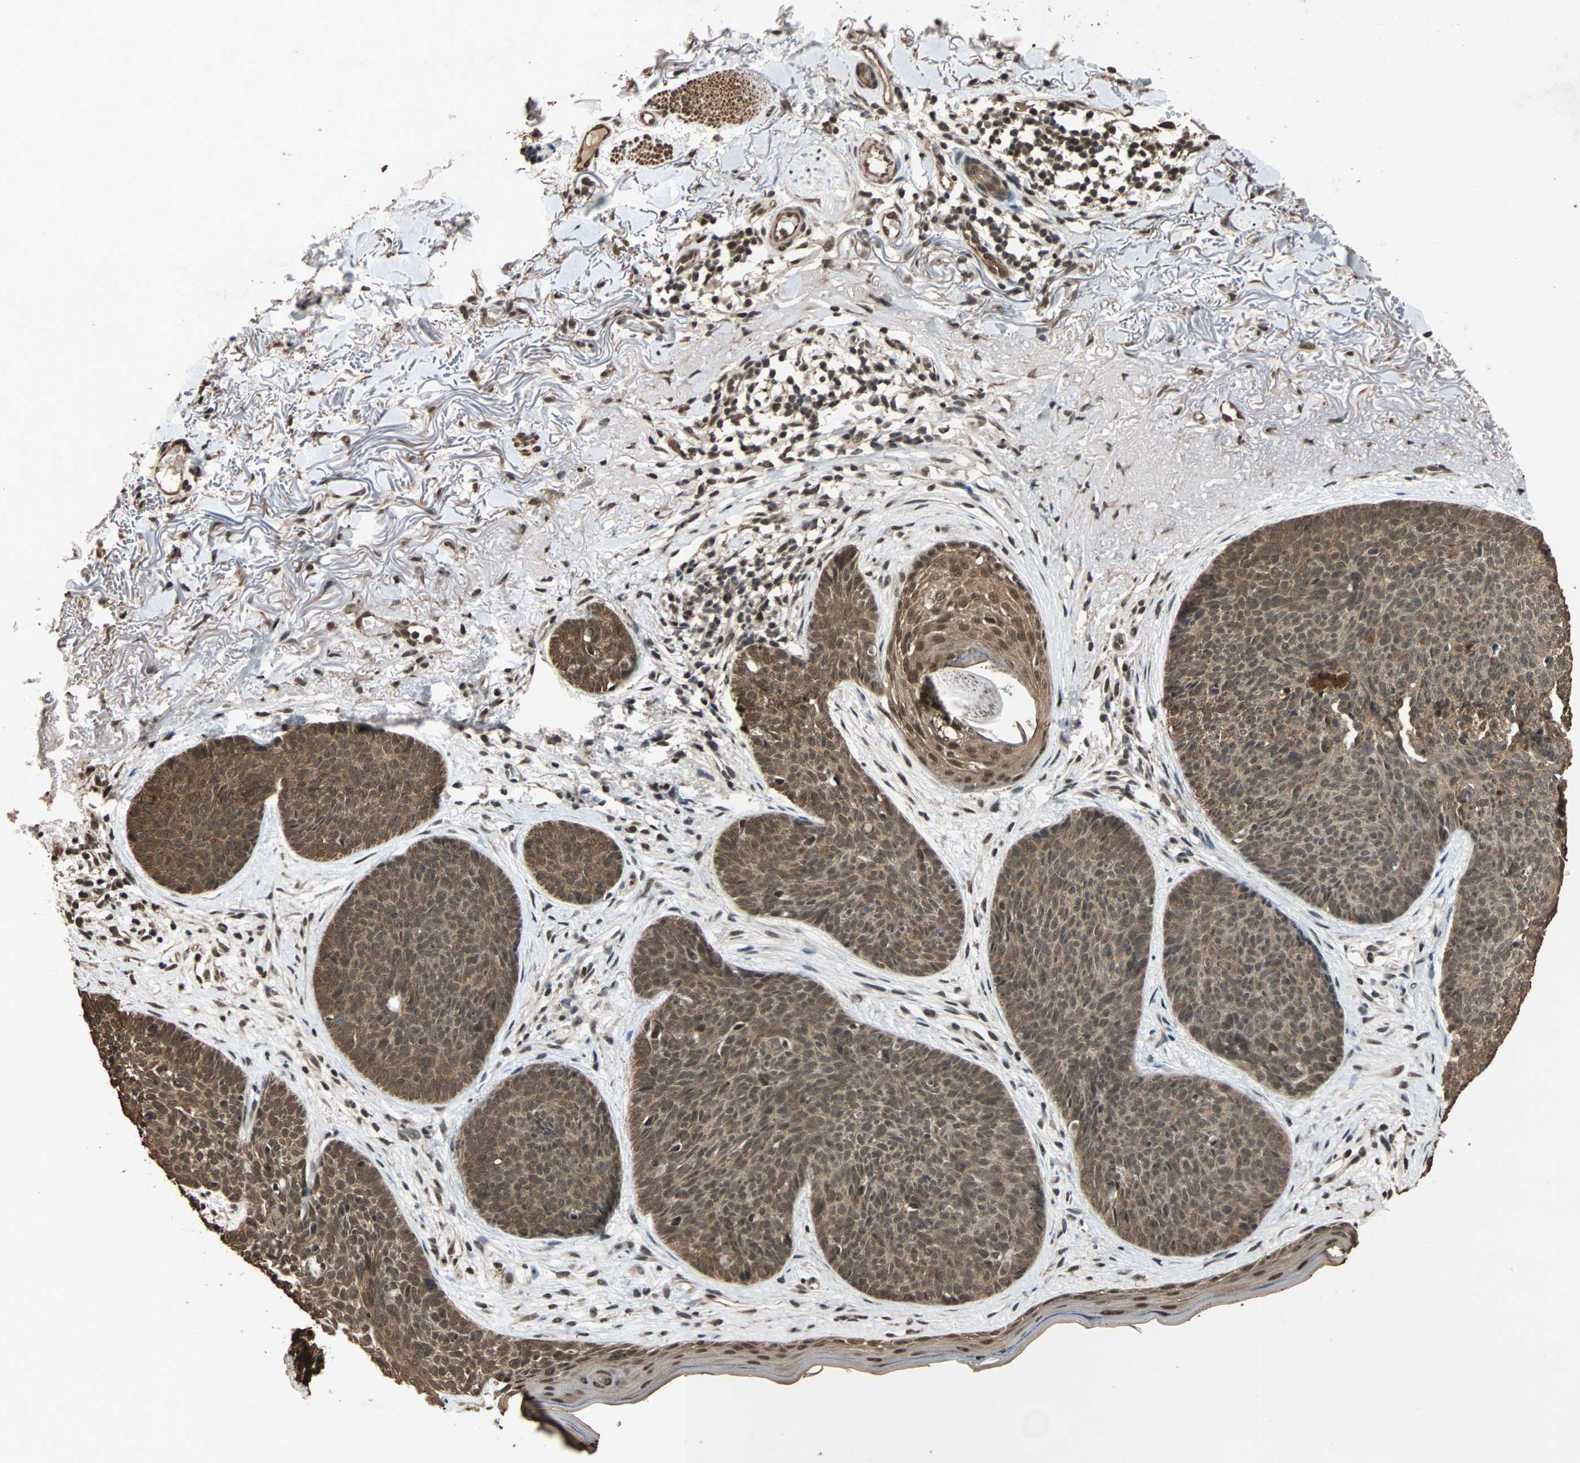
{"staining": {"intensity": "strong", "quantity": ">75%", "location": "cytoplasmic/membranous,nuclear"}, "tissue": "skin cancer", "cell_type": "Tumor cells", "image_type": "cancer", "snomed": [{"axis": "morphology", "description": "Normal tissue, NOS"}, {"axis": "morphology", "description": "Basal cell carcinoma"}, {"axis": "topography", "description": "Skin"}], "caption": "Skin cancer stained with a brown dye demonstrates strong cytoplasmic/membranous and nuclear positive expression in about >75% of tumor cells.", "gene": "CDC5L", "patient": {"sex": "female", "age": 70}}